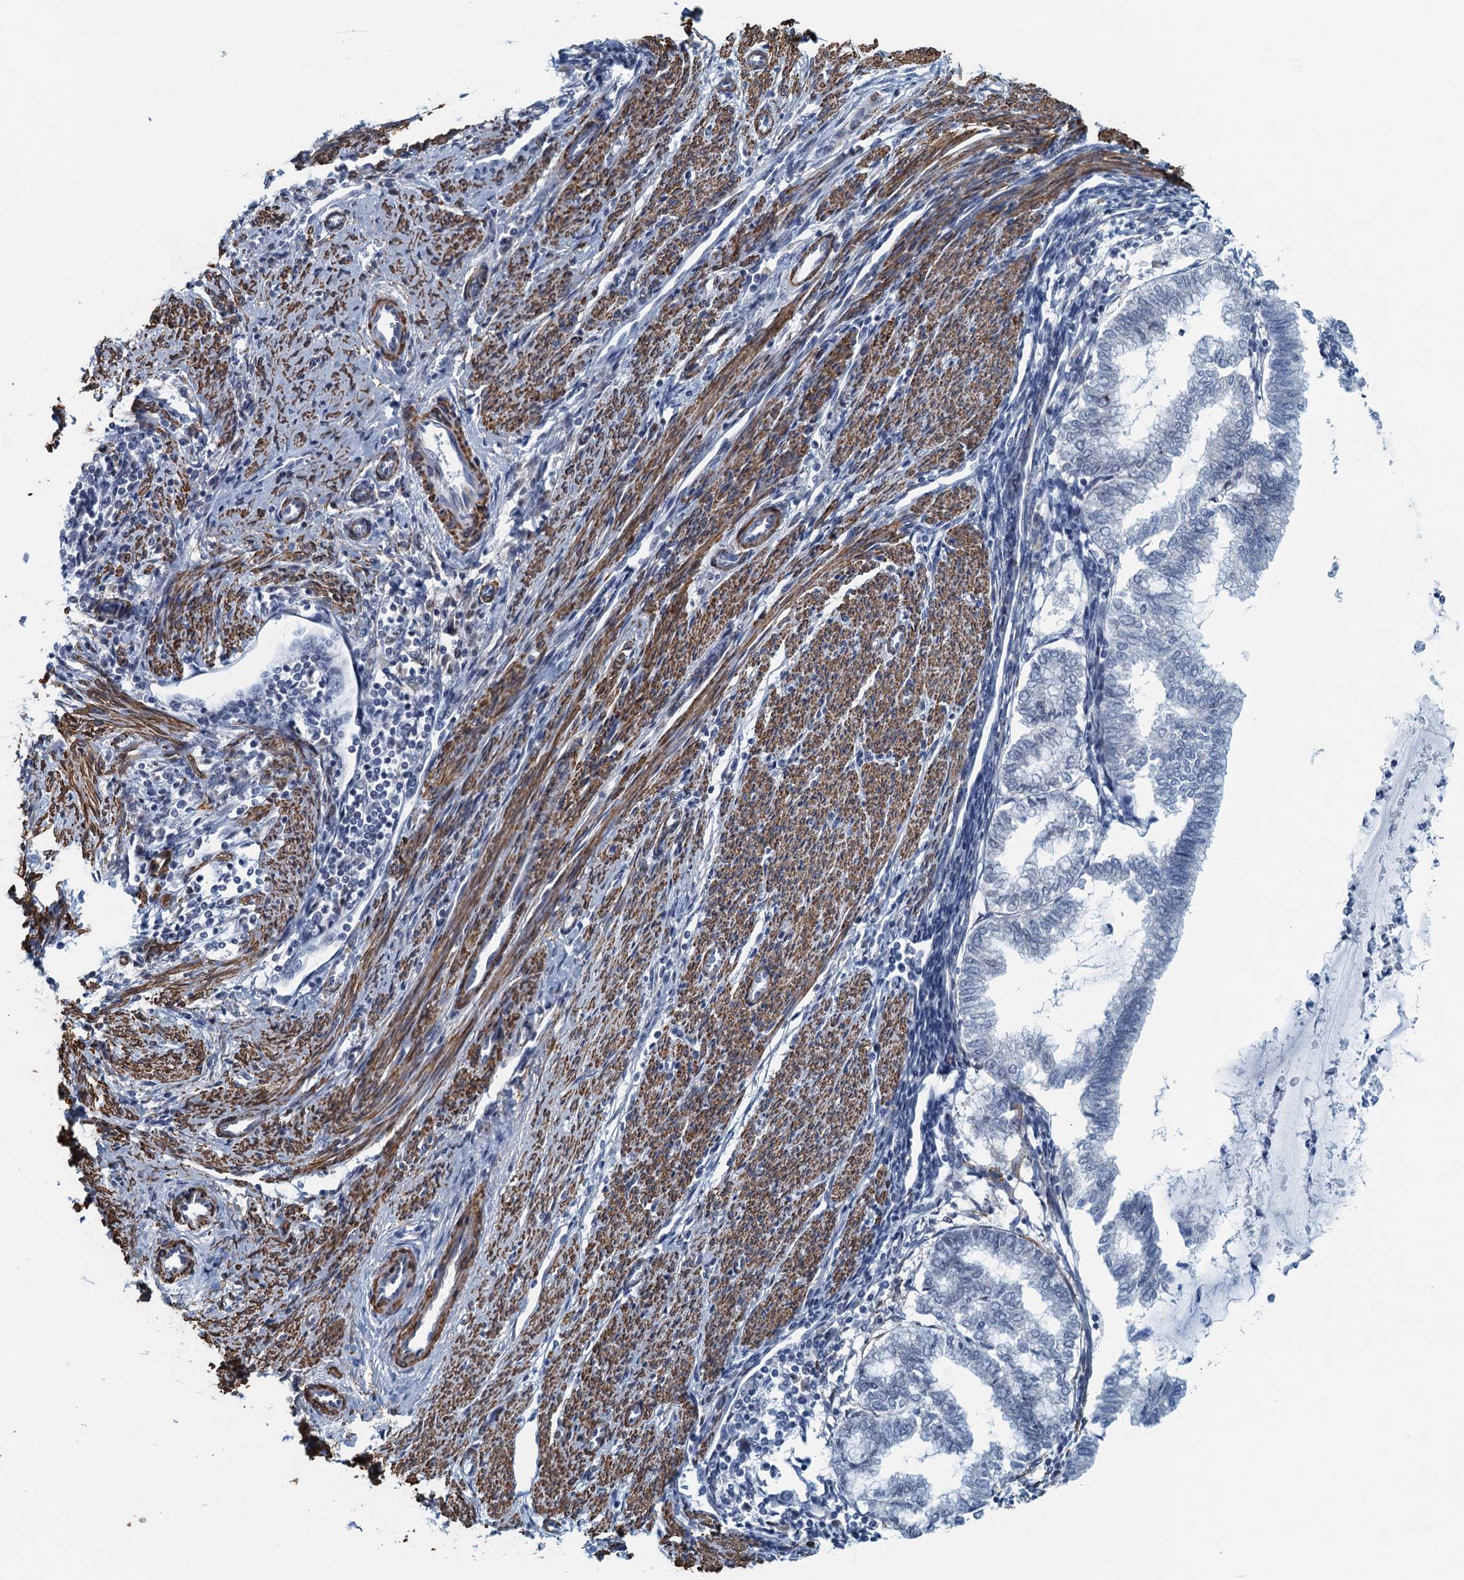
{"staining": {"intensity": "negative", "quantity": "none", "location": "none"}, "tissue": "endometrial cancer", "cell_type": "Tumor cells", "image_type": "cancer", "snomed": [{"axis": "morphology", "description": "Adenocarcinoma, NOS"}, {"axis": "topography", "description": "Endometrium"}], "caption": "The image exhibits no staining of tumor cells in adenocarcinoma (endometrial). The staining is performed using DAB (3,3'-diaminobenzidine) brown chromogen with nuclei counter-stained in using hematoxylin.", "gene": "ALG2", "patient": {"sex": "female", "age": 79}}